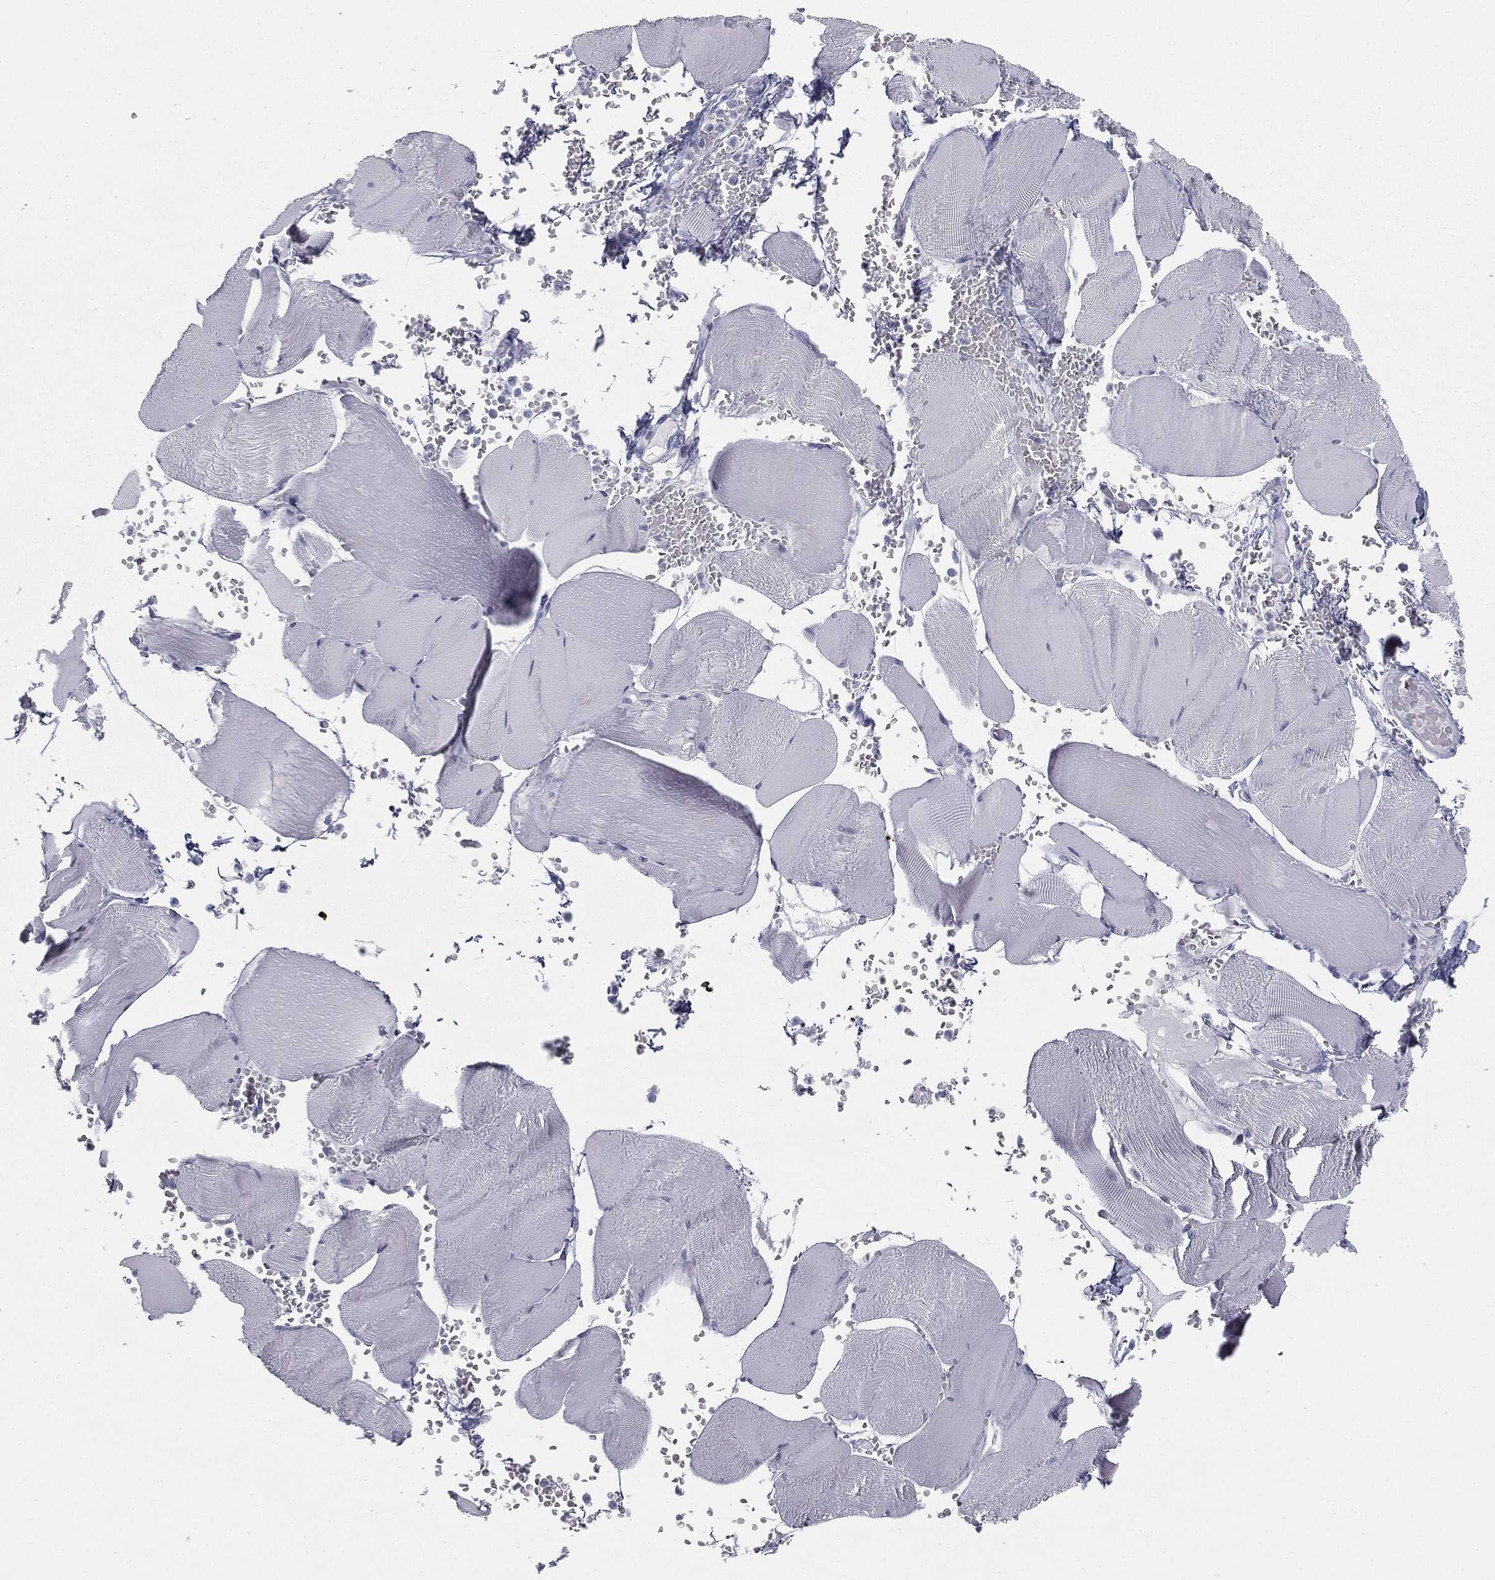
{"staining": {"intensity": "negative", "quantity": "none", "location": "none"}, "tissue": "skeletal muscle", "cell_type": "Myocytes", "image_type": "normal", "snomed": [{"axis": "morphology", "description": "Normal tissue, NOS"}, {"axis": "topography", "description": "Skeletal muscle"}], "caption": "Immunohistochemistry image of unremarkable skeletal muscle stained for a protein (brown), which exhibits no expression in myocytes. (DAB IHC, high magnification).", "gene": "TPO", "patient": {"sex": "male", "age": 56}}